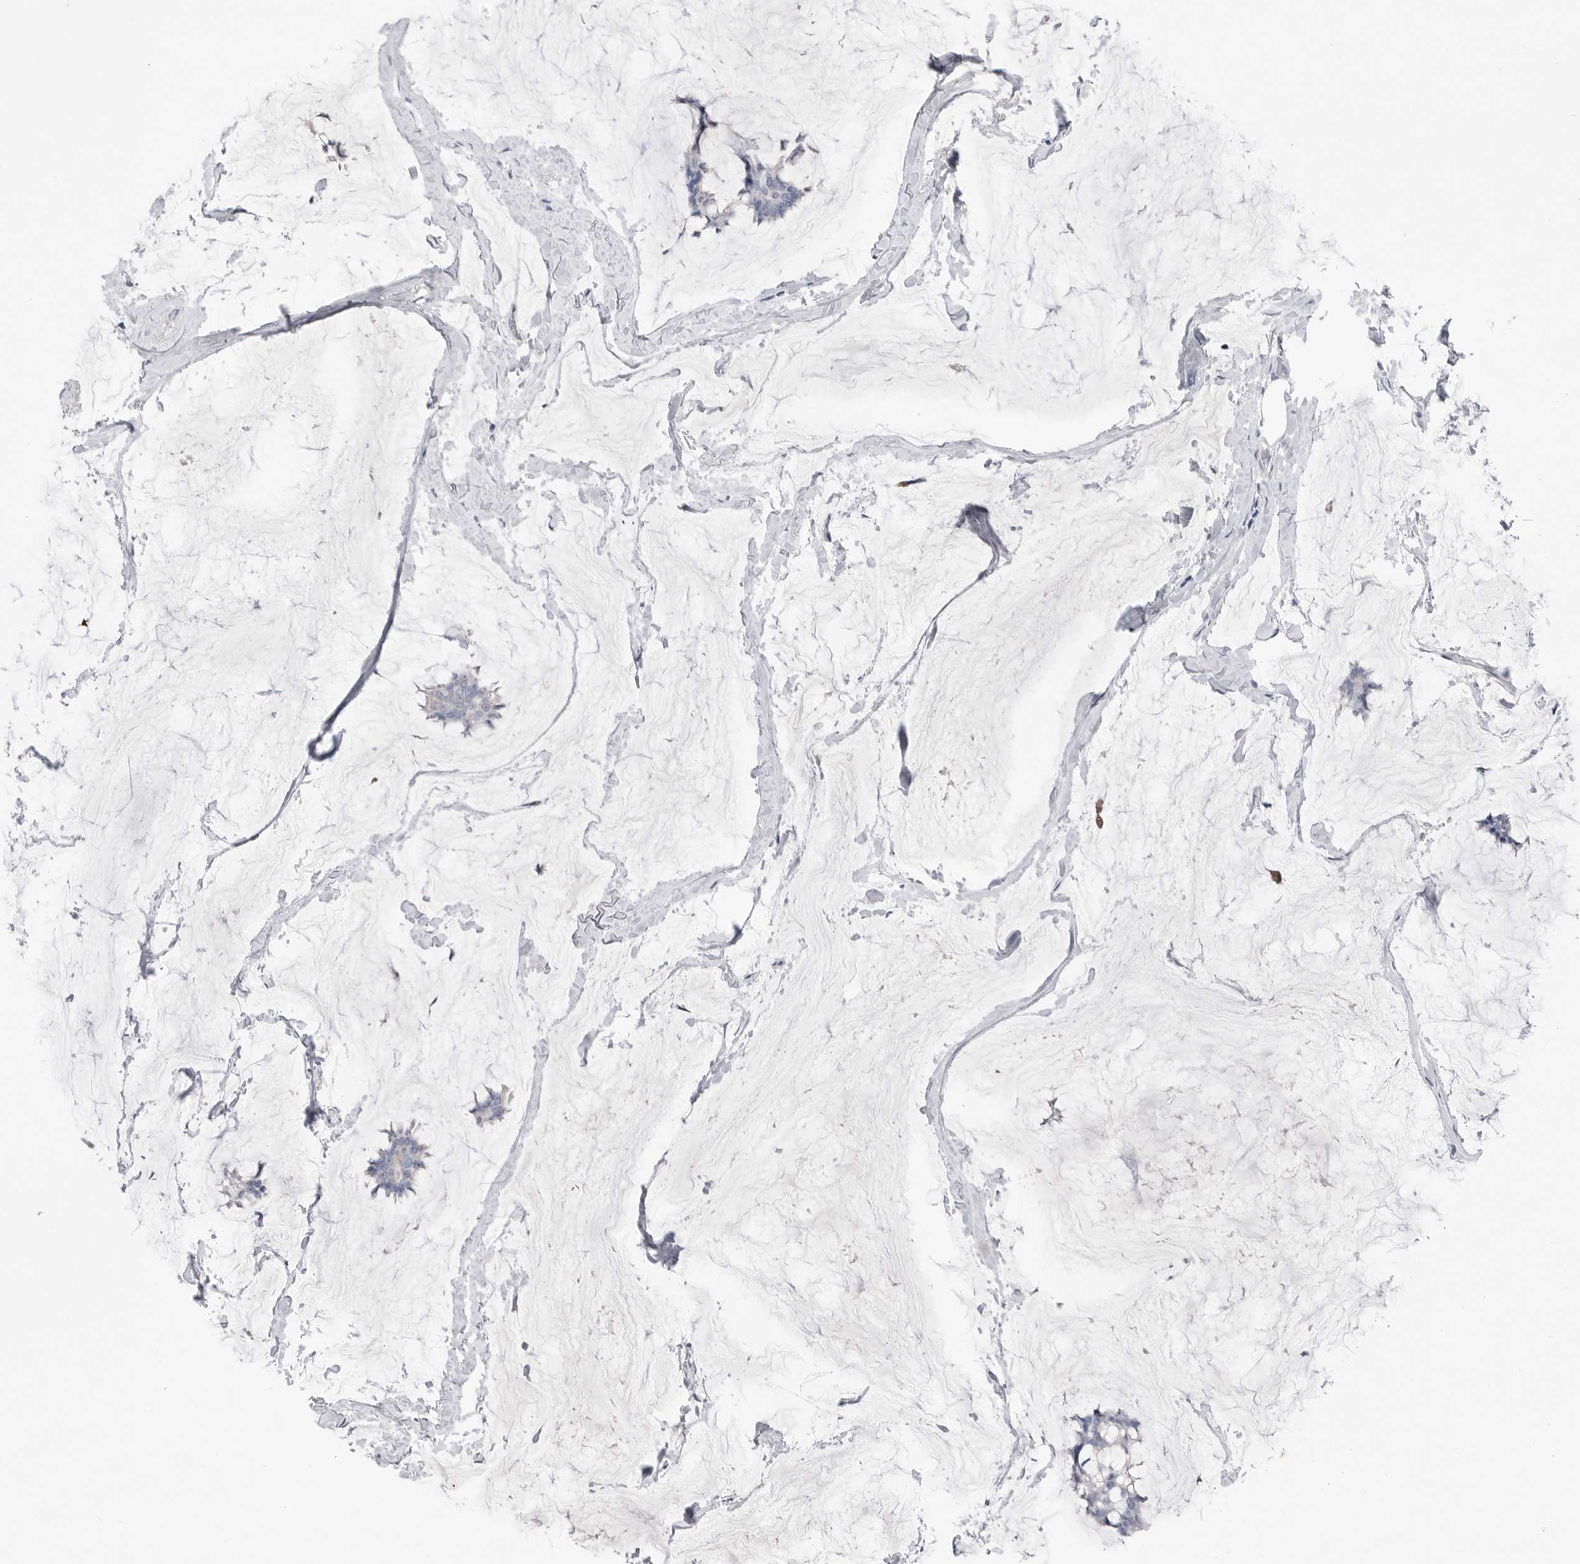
{"staining": {"intensity": "negative", "quantity": "none", "location": "none"}, "tissue": "breast cancer", "cell_type": "Tumor cells", "image_type": "cancer", "snomed": [{"axis": "morphology", "description": "Duct carcinoma"}, {"axis": "topography", "description": "Breast"}], "caption": "Human breast cancer stained for a protein using immunohistochemistry (IHC) shows no positivity in tumor cells.", "gene": "ABHD12", "patient": {"sex": "female", "age": 93}}